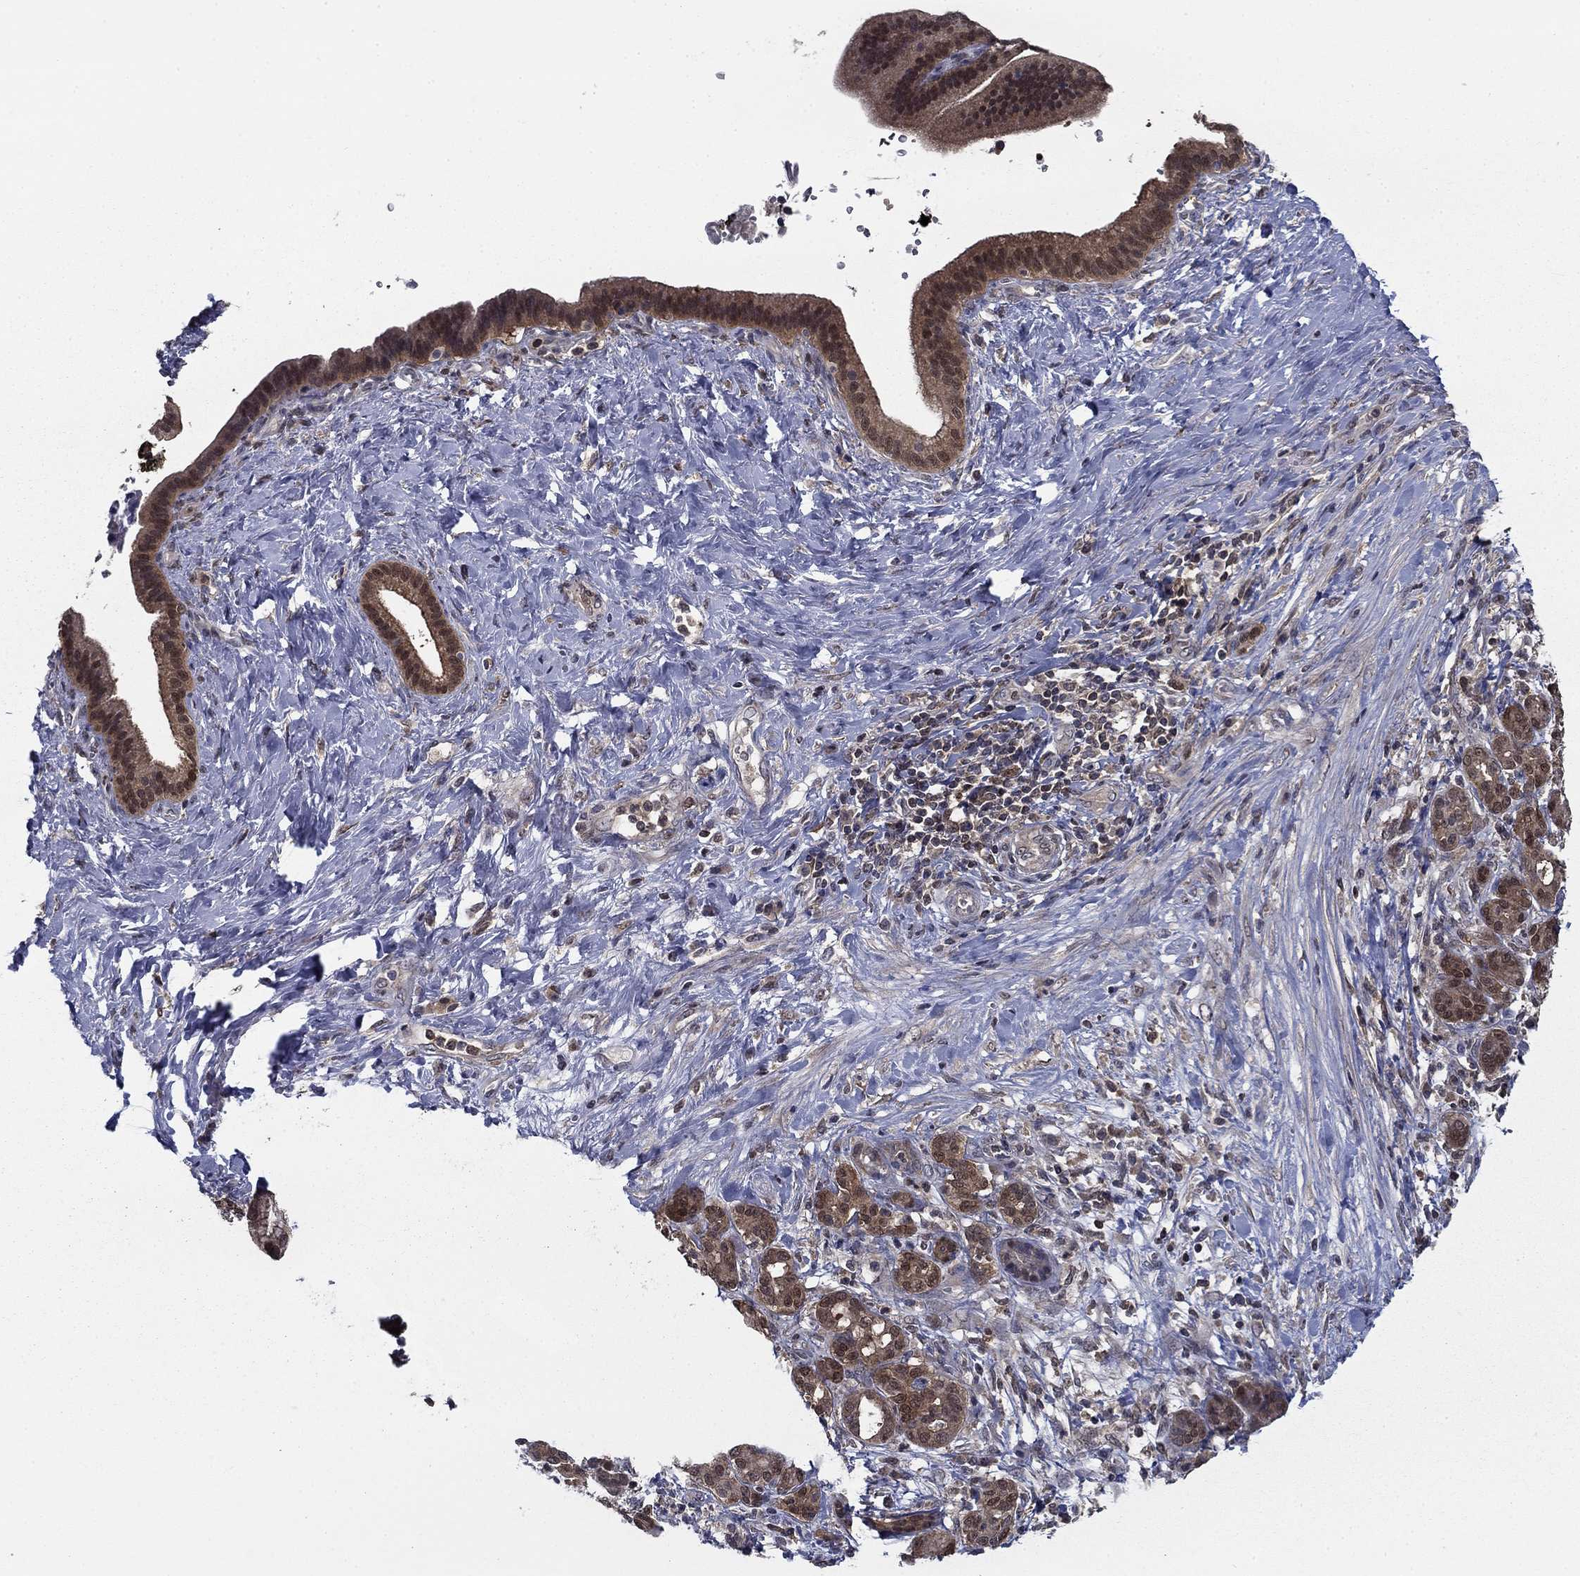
{"staining": {"intensity": "moderate", "quantity": "25%-75%", "location": "cytoplasmic/membranous,nuclear"}, "tissue": "pancreatic cancer", "cell_type": "Tumor cells", "image_type": "cancer", "snomed": [{"axis": "morphology", "description": "Adenocarcinoma, NOS"}, {"axis": "topography", "description": "Pancreas"}], "caption": "Moderate cytoplasmic/membranous and nuclear protein expression is present in approximately 25%-75% of tumor cells in adenocarcinoma (pancreatic).", "gene": "NIT2", "patient": {"sex": "male", "age": 44}}